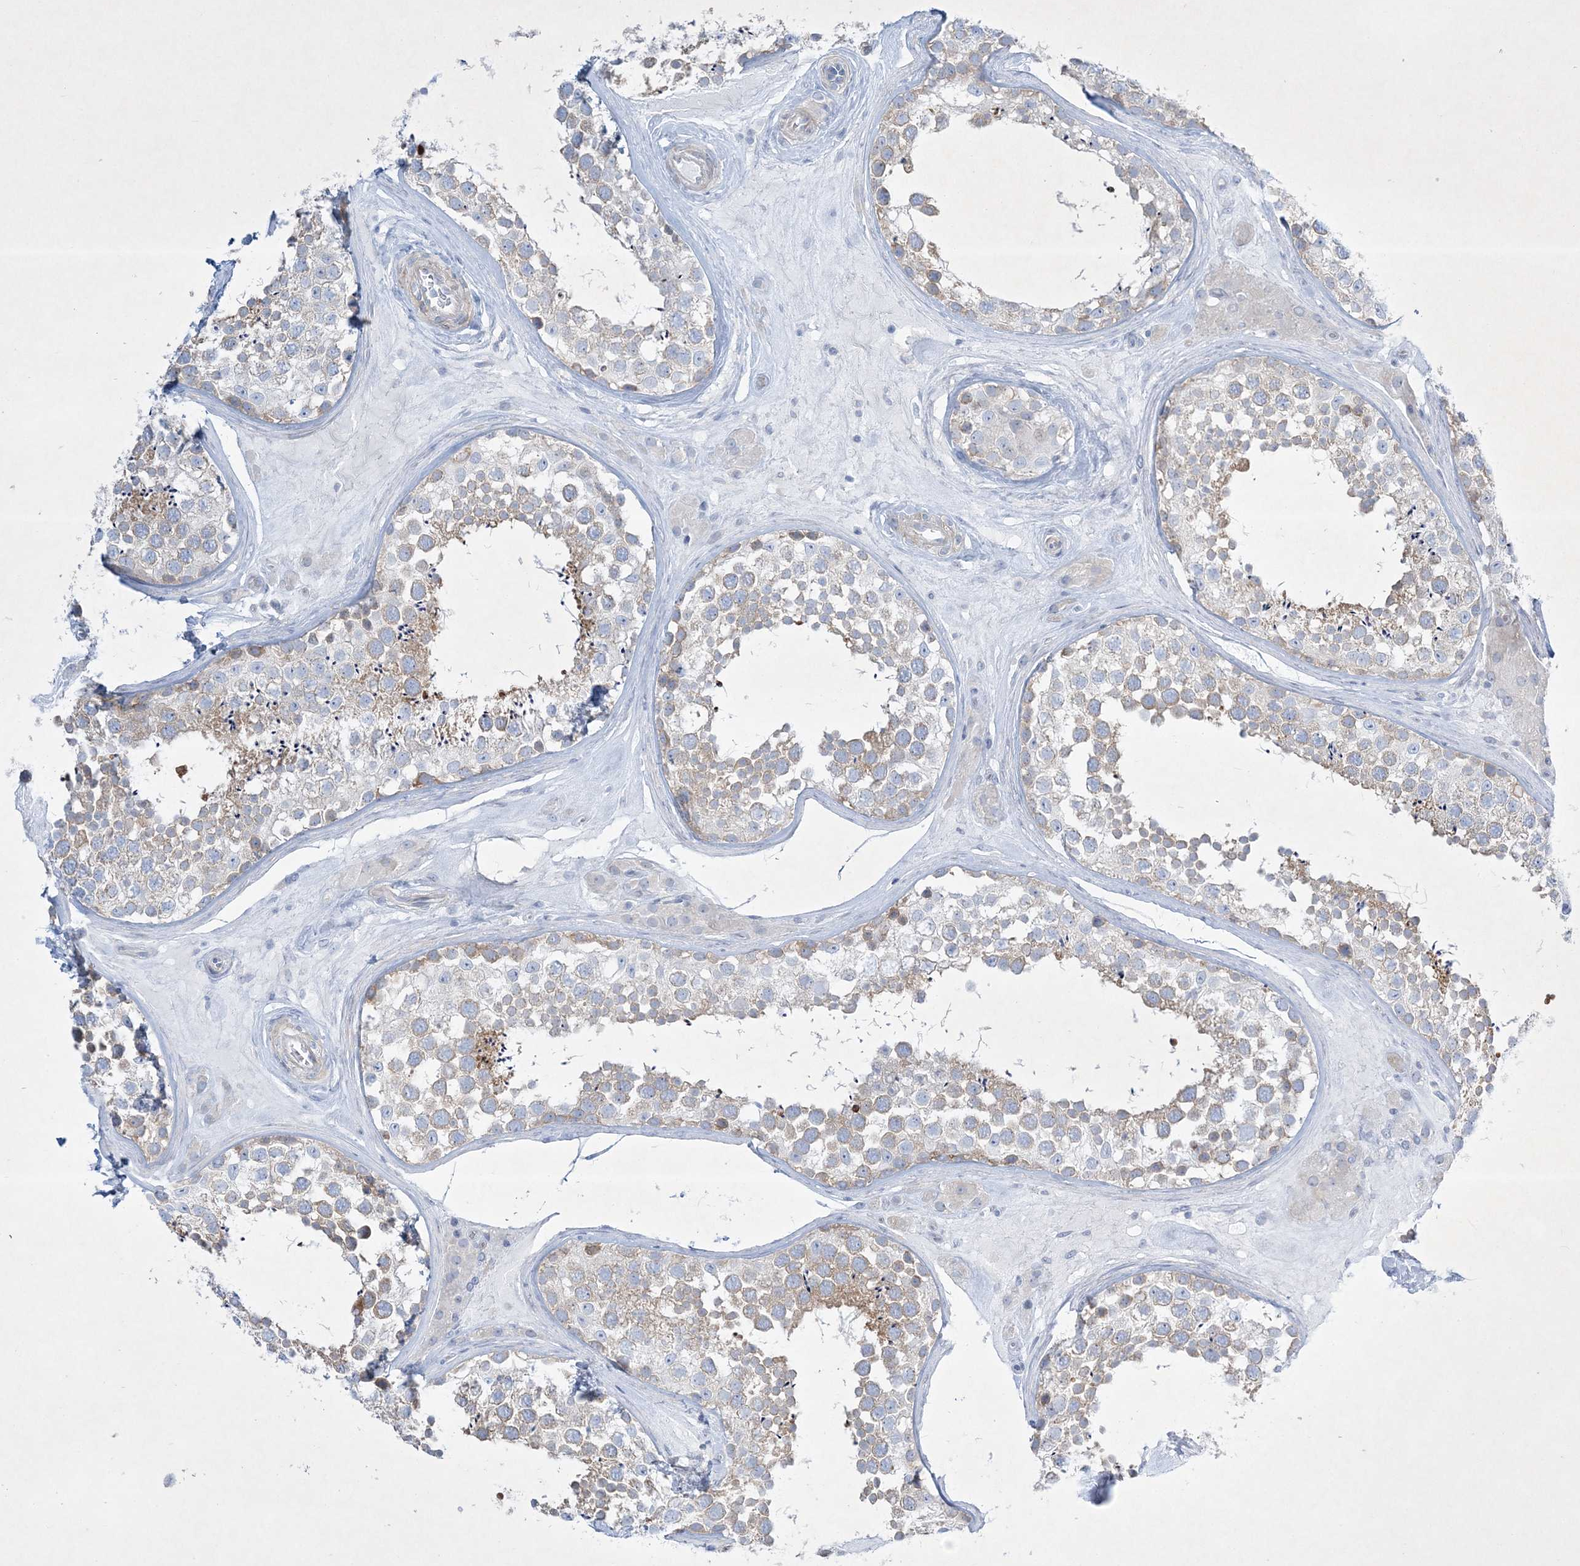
{"staining": {"intensity": "moderate", "quantity": "25%-75%", "location": "cytoplasmic/membranous"}, "tissue": "testis", "cell_type": "Cells in seminiferous ducts", "image_type": "normal", "snomed": [{"axis": "morphology", "description": "Normal tissue, NOS"}, {"axis": "topography", "description": "Testis"}], "caption": "The micrograph reveals staining of normal testis, revealing moderate cytoplasmic/membranous protein expression (brown color) within cells in seminiferous ducts. The staining was performed using DAB, with brown indicating positive protein expression. Nuclei are stained blue with hematoxylin.", "gene": "FARSB", "patient": {"sex": "male", "age": 46}}